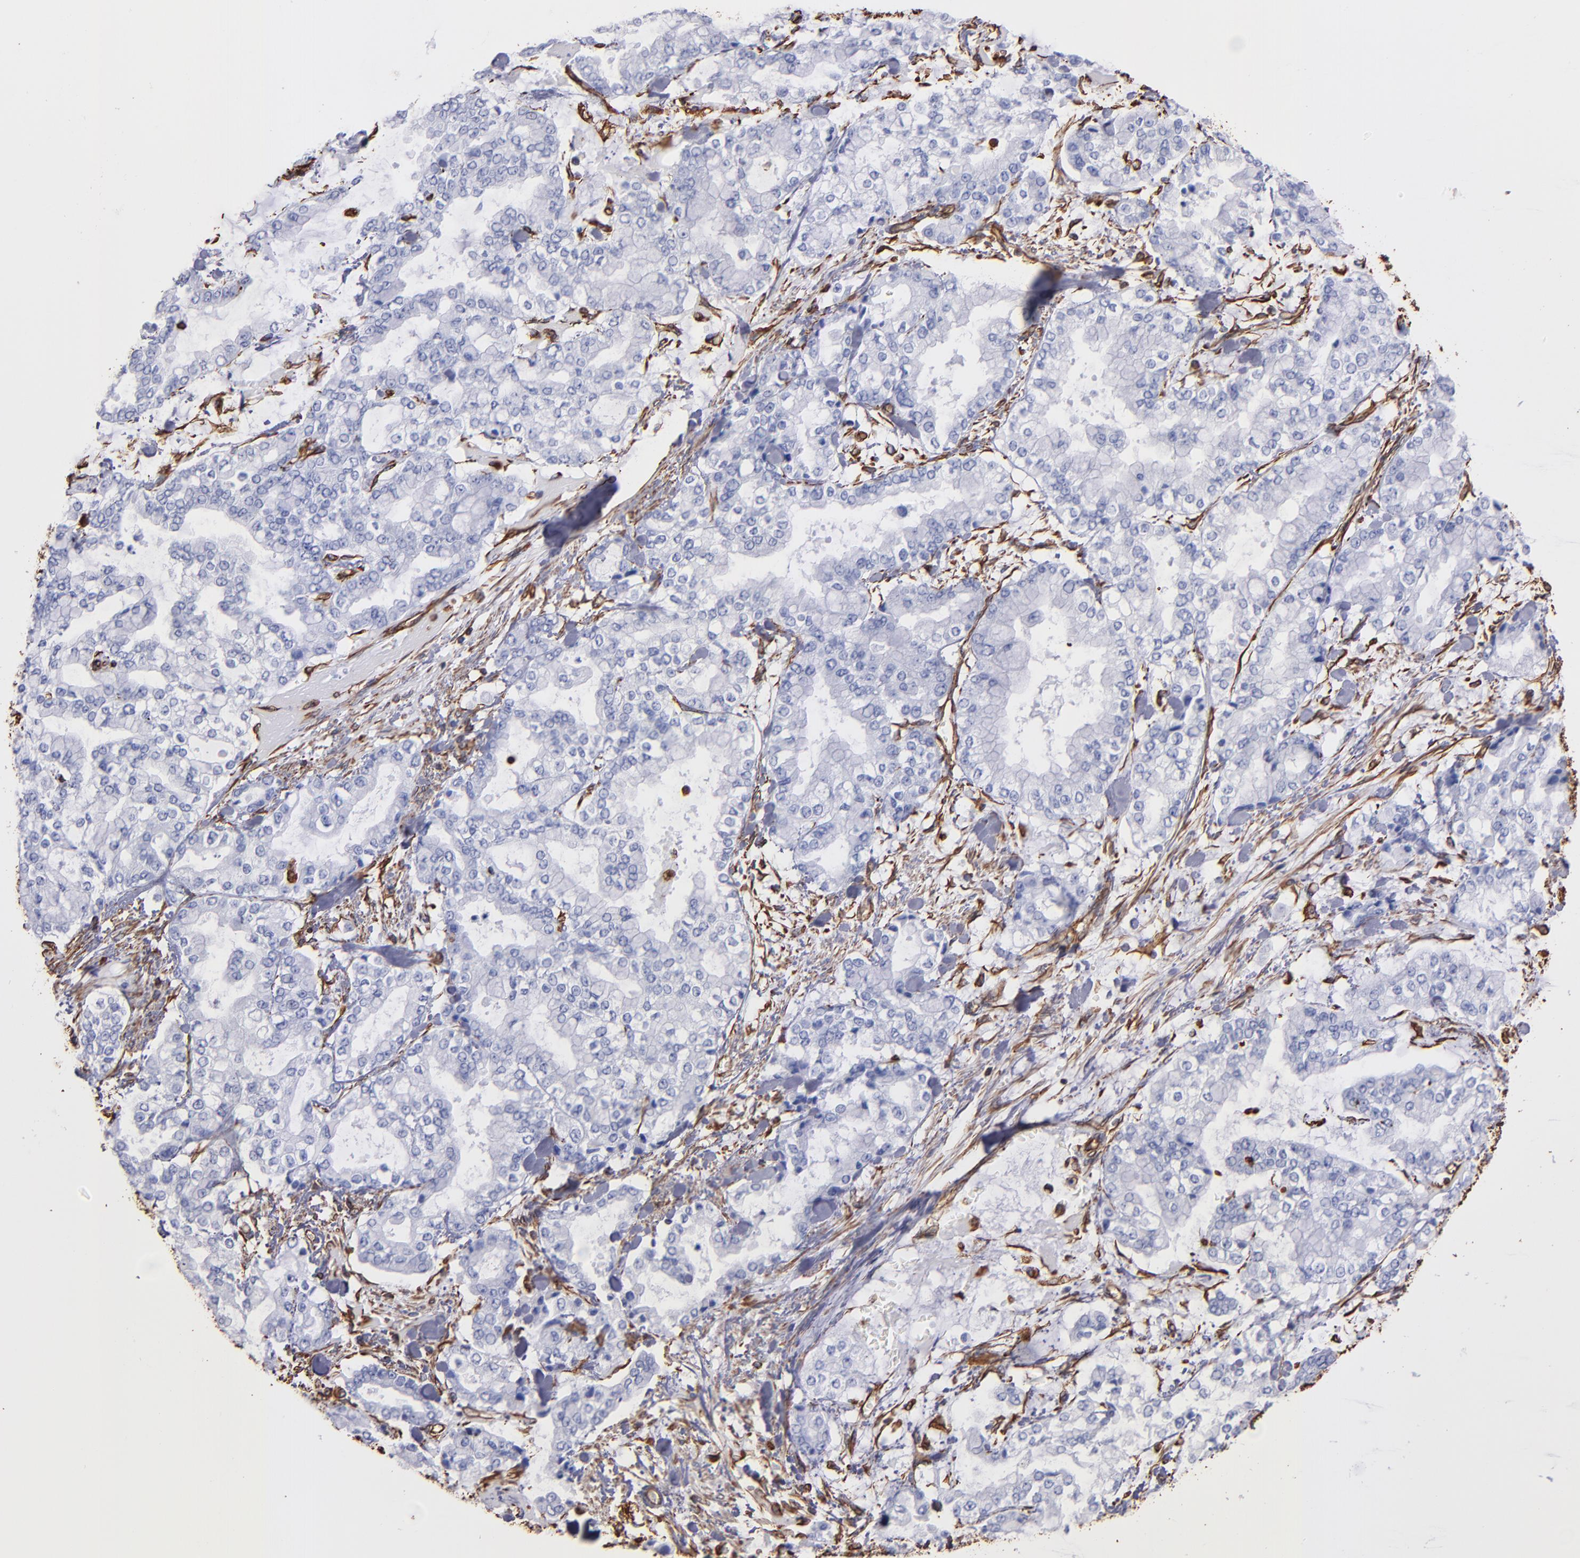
{"staining": {"intensity": "negative", "quantity": "none", "location": "none"}, "tissue": "stomach cancer", "cell_type": "Tumor cells", "image_type": "cancer", "snomed": [{"axis": "morphology", "description": "Normal tissue, NOS"}, {"axis": "morphology", "description": "Adenocarcinoma, NOS"}, {"axis": "topography", "description": "Stomach, upper"}, {"axis": "topography", "description": "Stomach"}], "caption": "Immunohistochemical staining of adenocarcinoma (stomach) demonstrates no significant positivity in tumor cells. (DAB immunohistochemistry (IHC), high magnification).", "gene": "VIM", "patient": {"sex": "male", "age": 76}}